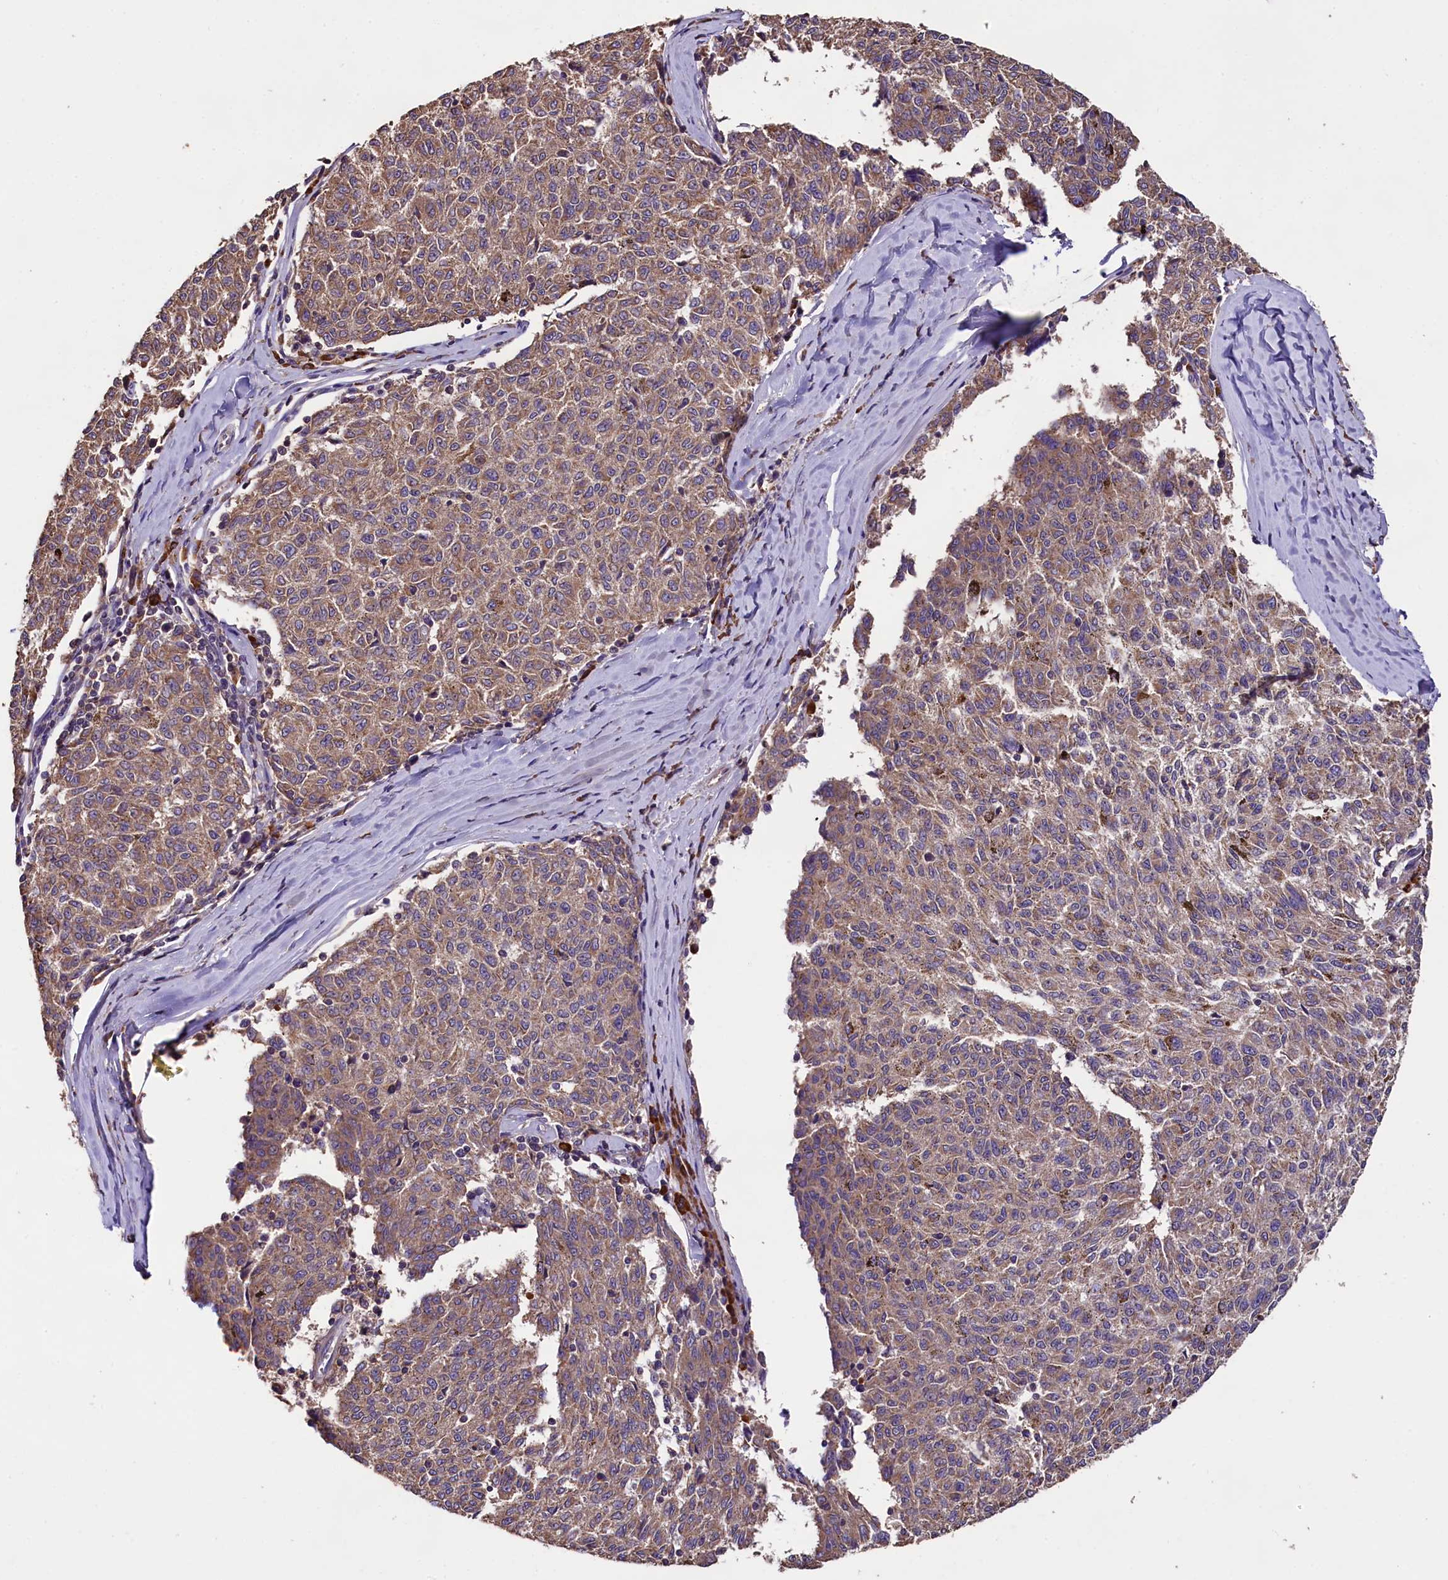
{"staining": {"intensity": "moderate", "quantity": ">75%", "location": "cytoplasmic/membranous"}, "tissue": "melanoma", "cell_type": "Tumor cells", "image_type": "cancer", "snomed": [{"axis": "morphology", "description": "Malignant melanoma, NOS"}, {"axis": "topography", "description": "Skin"}], "caption": "Immunohistochemistry of human melanoma displays medium levels of moderate cytoplasmic/membranous positivity in approximately >75% of tumor cells.", "gene": "ENKD1", "patient": {"sex": "female", "age": 72}}